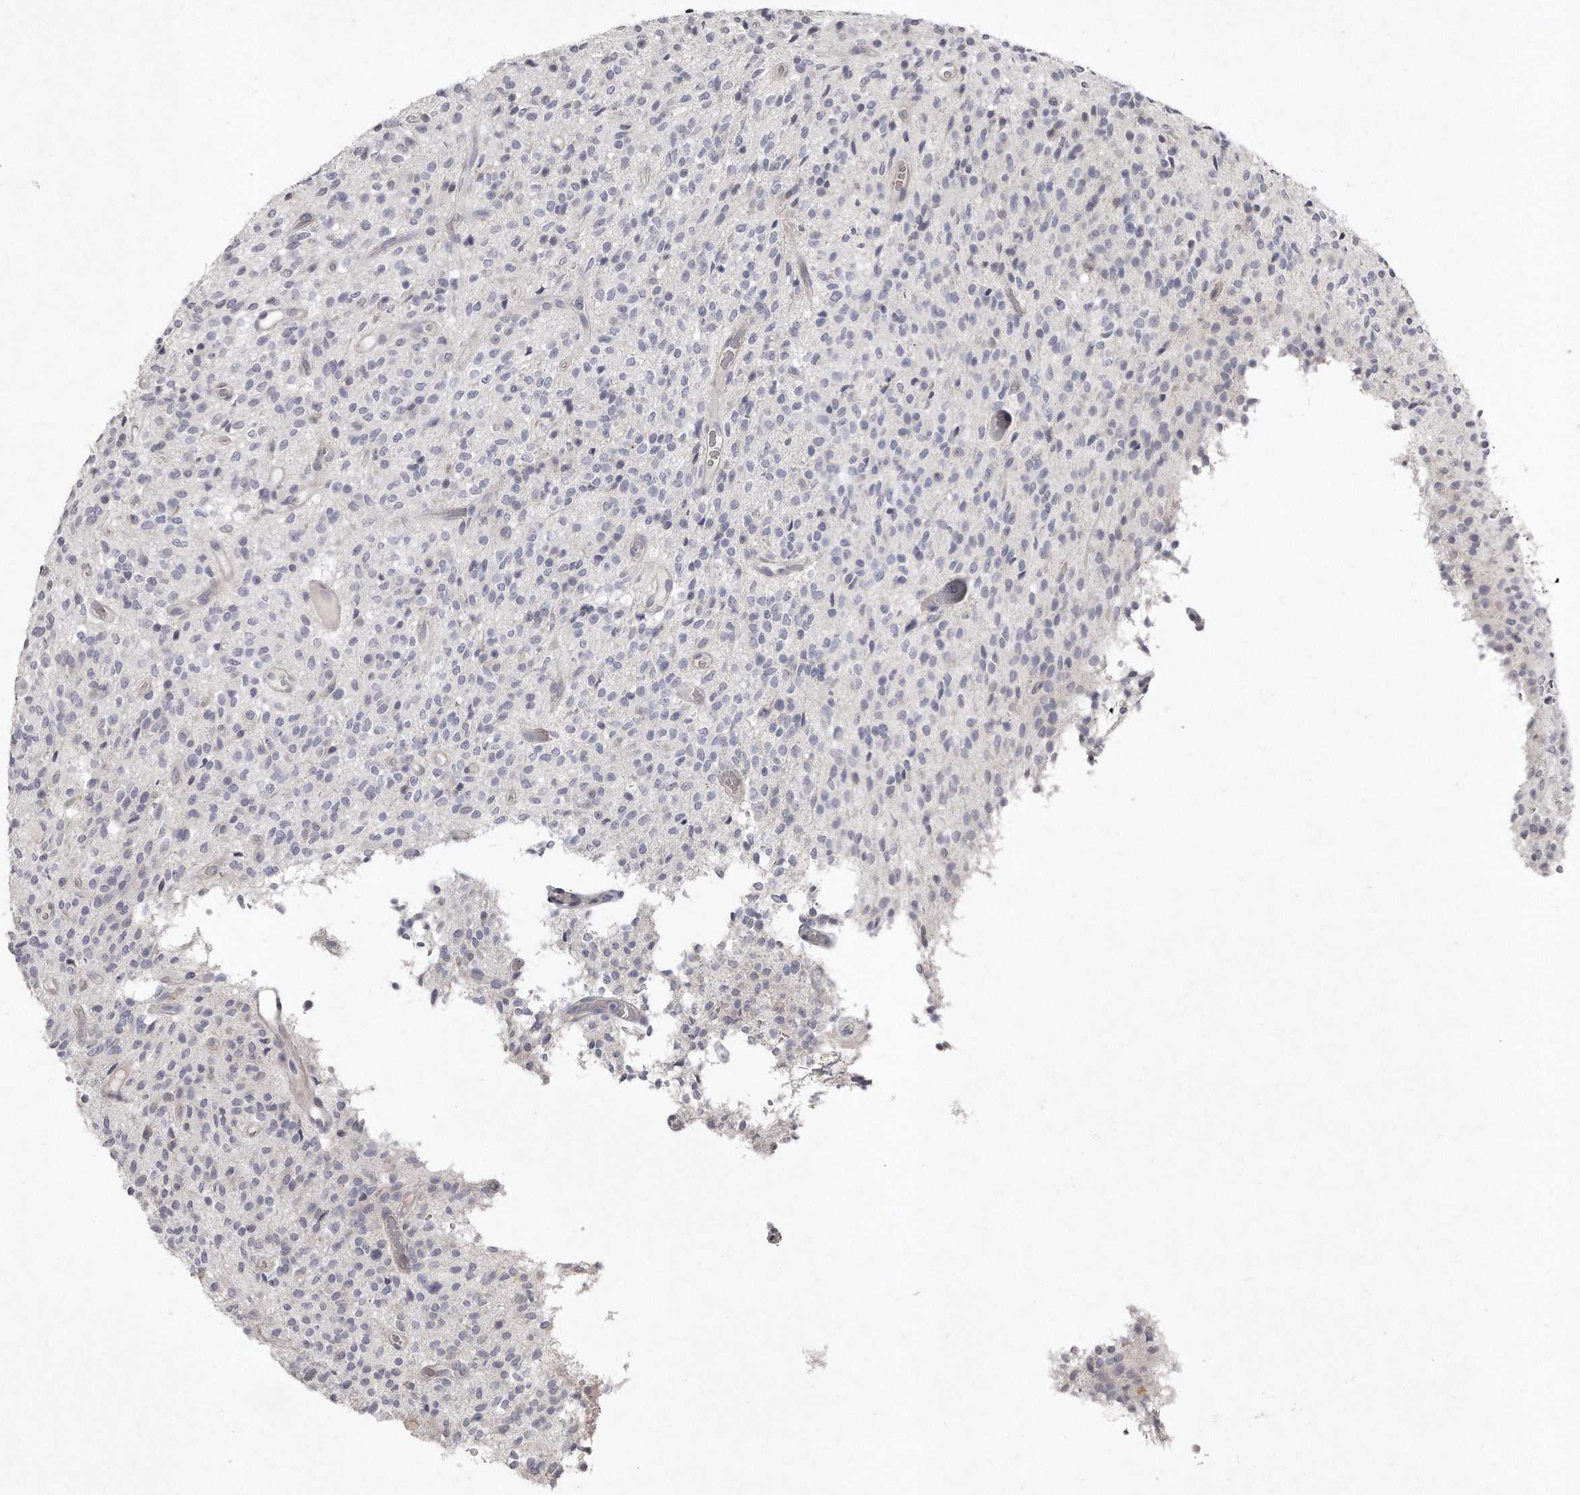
{"staining": {"intensity": "negative", "quantity": "none", "location": "none"}, "tissue": "glioma", "cell_type": "Tumor cells", "image_type": "cancer", "snomed": [{"axis": "morphology", "description": "Glioma, malignant, High grade"}, {"axis": "topography", "description": "Brain"}], "caption": "Tumor cells show no significant protein positivity in malignant high-grade glioma. (DAB immunohistochemistry (IHC) visualized using brightfield microscopy, high magnification).", "gene": "TECR", "patient": {"sex": "male", "age": 34}}